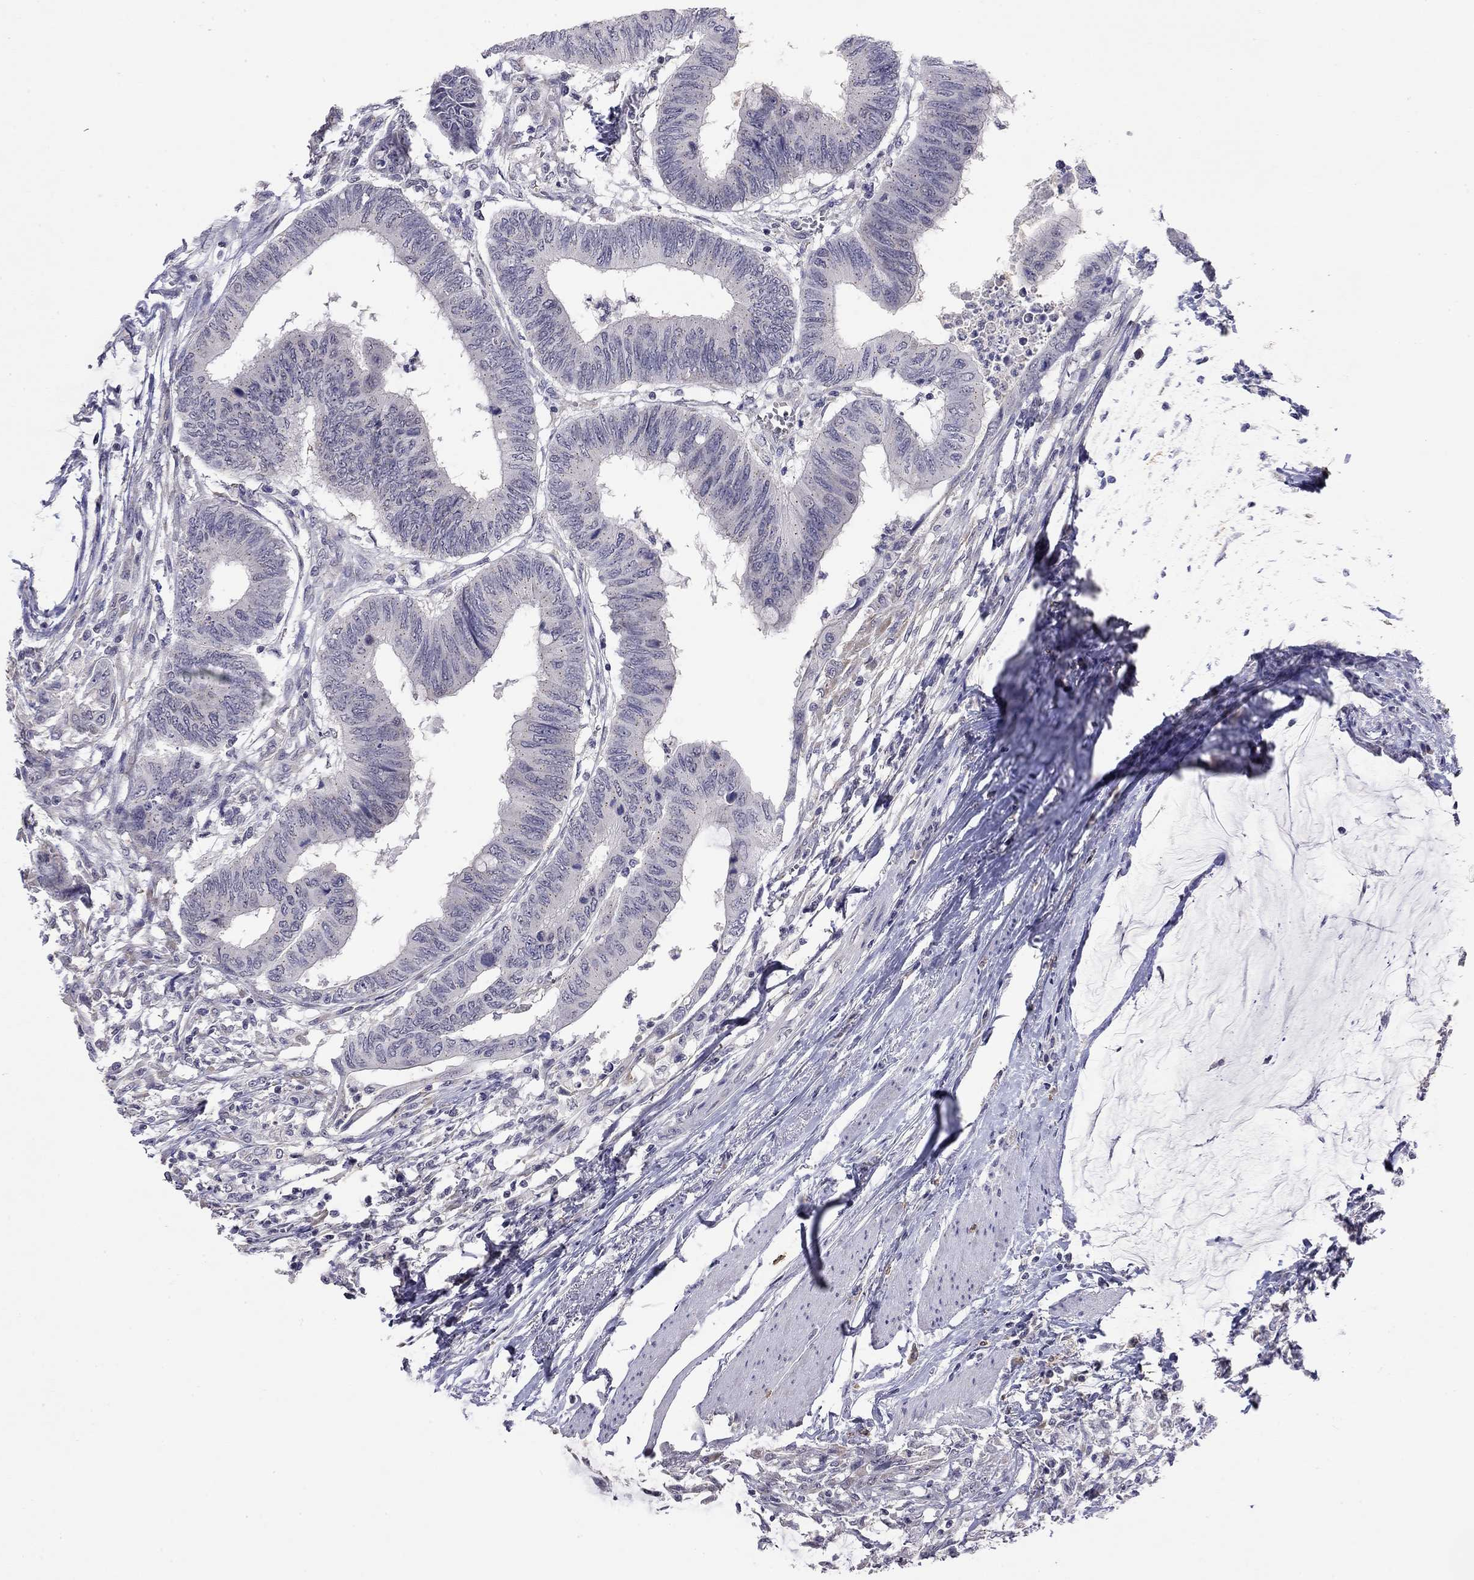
{"staining": {"intensity": "negative", "quantity": "none", "location": "none"}, "tissue": "colorectal cancer", "cell_type": "Tumor cells", "image_type": "cancer", "snomed": [{"axis": "morphology", "description": "Normal tissue, NOS"}, {"axis": "morphology", "description": "Adenocarcinoma, NOS"}, {"axis": "topography", "description": "Rectum"}, {"axis": "topography", "description": "Peripheral nerve tissue"}], "caption": "IHC photomicrograph of human adenocarcinoma (colorectal) stained for a protein (brown), which shows no expression in tumor cells. Nuclei are stained in blue.", "gene": "WNK3", "patient": {"sex": "male", "age": 92}}